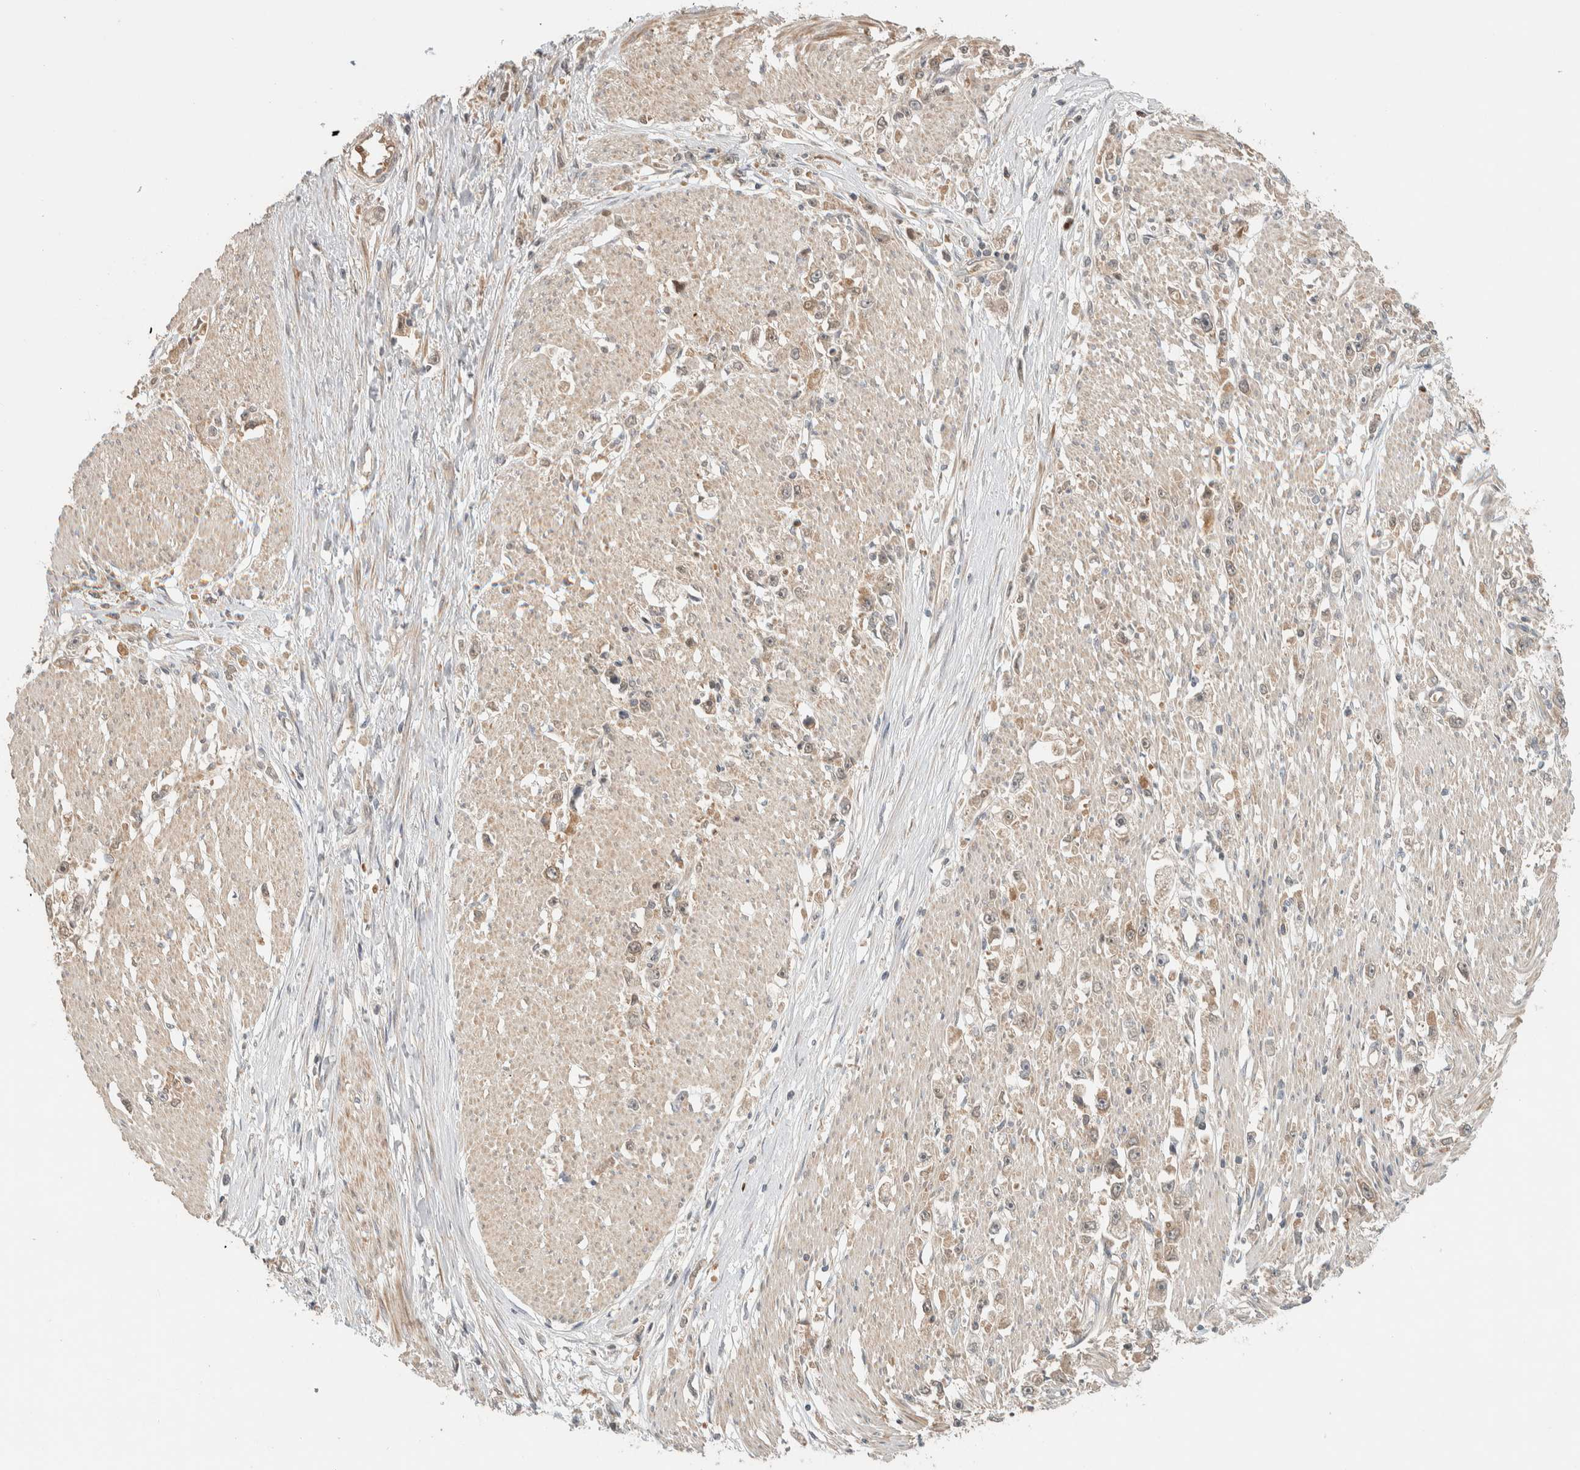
{"staining": {"intensity": "weak", "quantity": ">75%", "location": "cytoplasmic/membranous"}, "tissue": "stomach cancer", "cell_type": "Tumor cells", "image_type": "cancer", "snomed": [{"axis": "morphology", "description": "Adenocarcinoma, NOS"}, {"axis": "topography", "description": "Stomach"}], "caption": "Human stomach adenocarcinoma stained for a protein (brown) exhibits weak cytoplasmic/membranous positive expression in approximately >75% of tumor cells.", "gene": "ADSS2", "patient": {"sex": "female", "age": 59}}